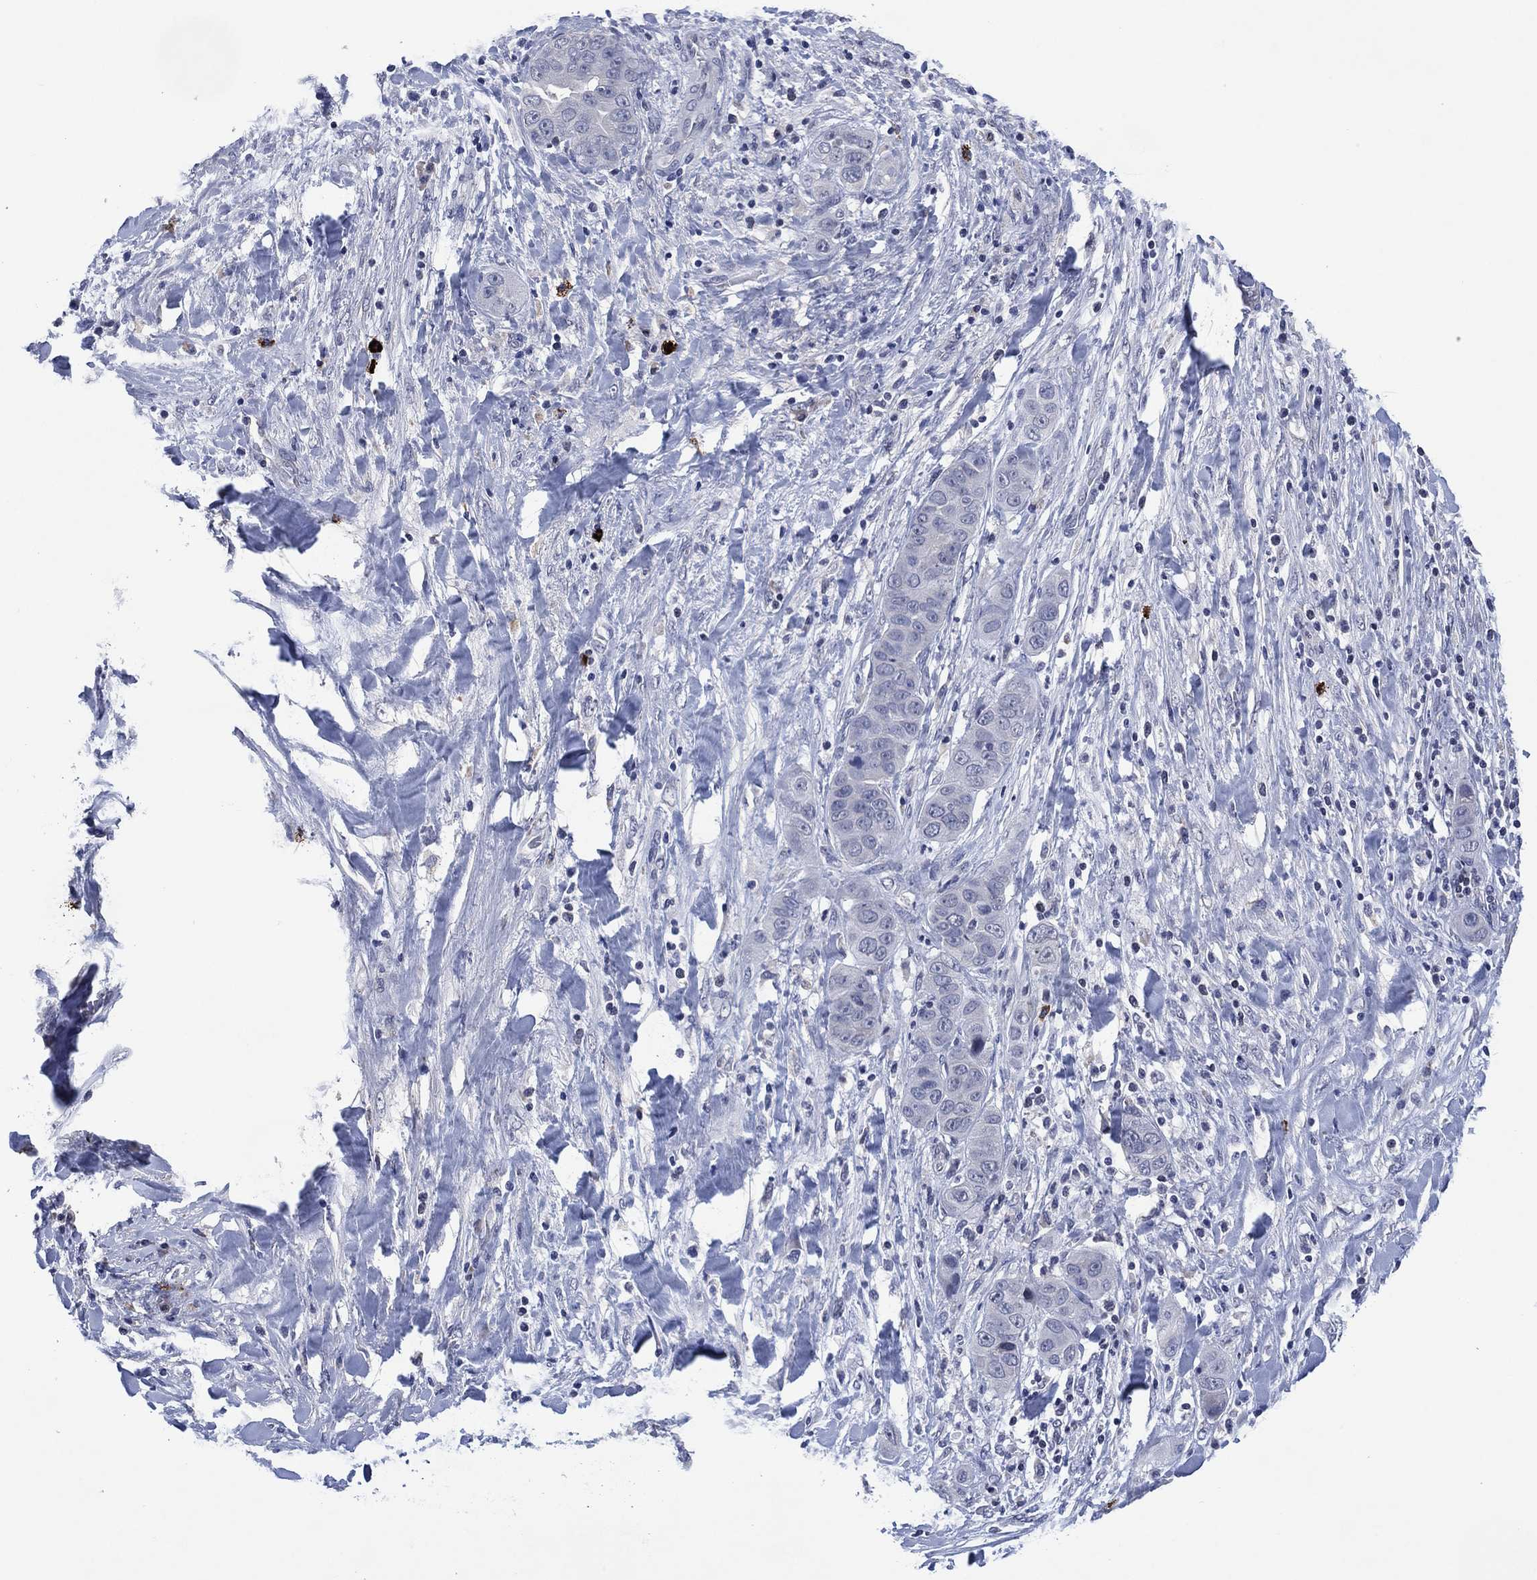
{"staining": {"intensity": "negative", "quantity": "none", "location": "none"}, "tissue": "liver cancer", "cell_type": "Tumor cells", "image_type": "cancer", "snomed": [{"axis": "morphology", "description": "Cholangiocarcinoma"}, {"axis": "topography", "description": "Liver"}], "caption": "IHC photomicrograph of liver cancer (cholangiocarcinoma) stained for a protein (brown), which exhibits no expression in tumor cells.", "gene": "USP26", "patient": {"sex": "female", "age": 52}}